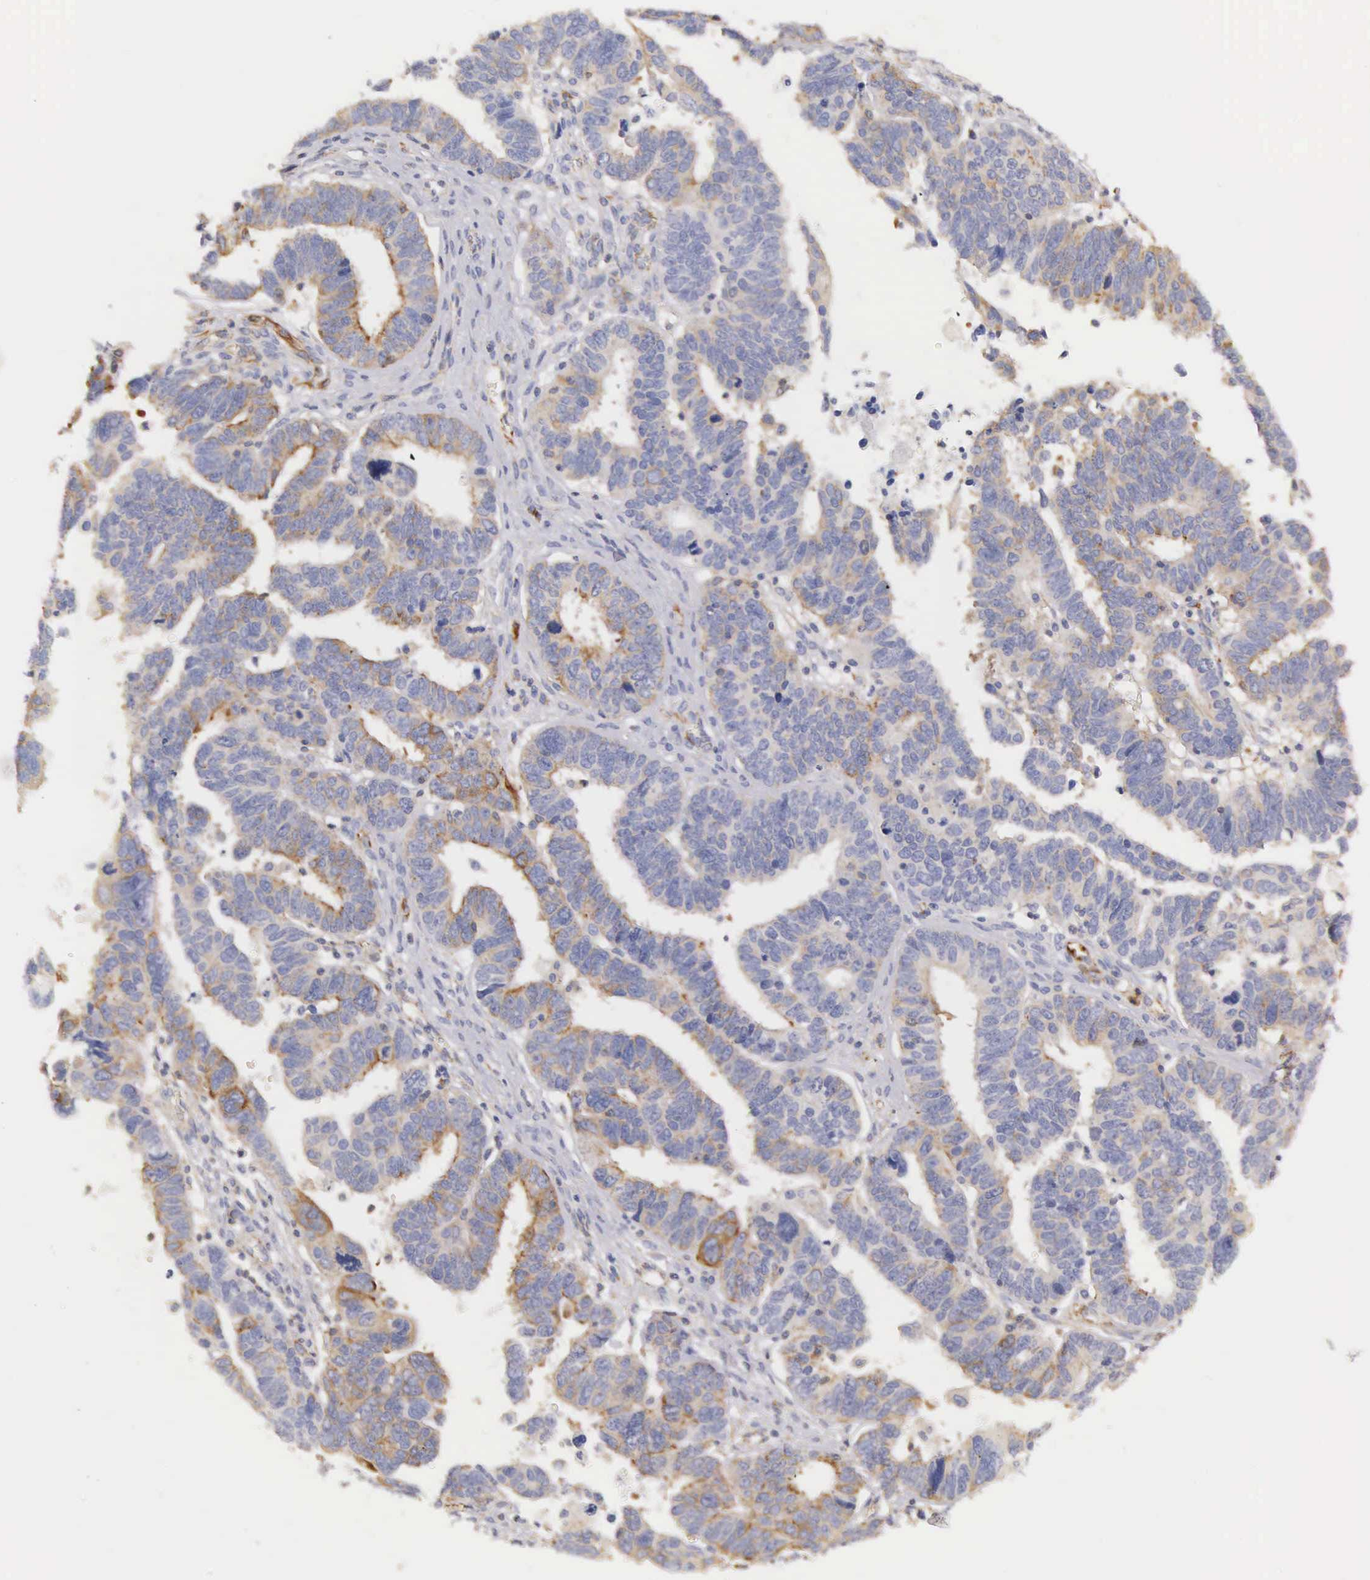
{"staining": {"intensity": "moderate", "quantity": "25%-75%", "location": "cytoplasmic/membranous"}, "tissue": "ovarian cancer", "cell_type": "Tumor cells", "image_type": "cancer", "snomed": [{"axis": "morphology", "description": "Carcinoma, endometroid"}, {"axis": "morphology", "description": "Cystadenocarcinoma, serous, NOS"}, {"axis": "topography", "description": "Ovary"}], "caption": "A photomicrograph of ovarian cancer (endometroid carcinoma) stained for a protein shows moderate cytoplasmic/membranous brown staining in tumor cells.", "gene": "OSBPL3", "patient": {"sex": "female", "age": 45}}